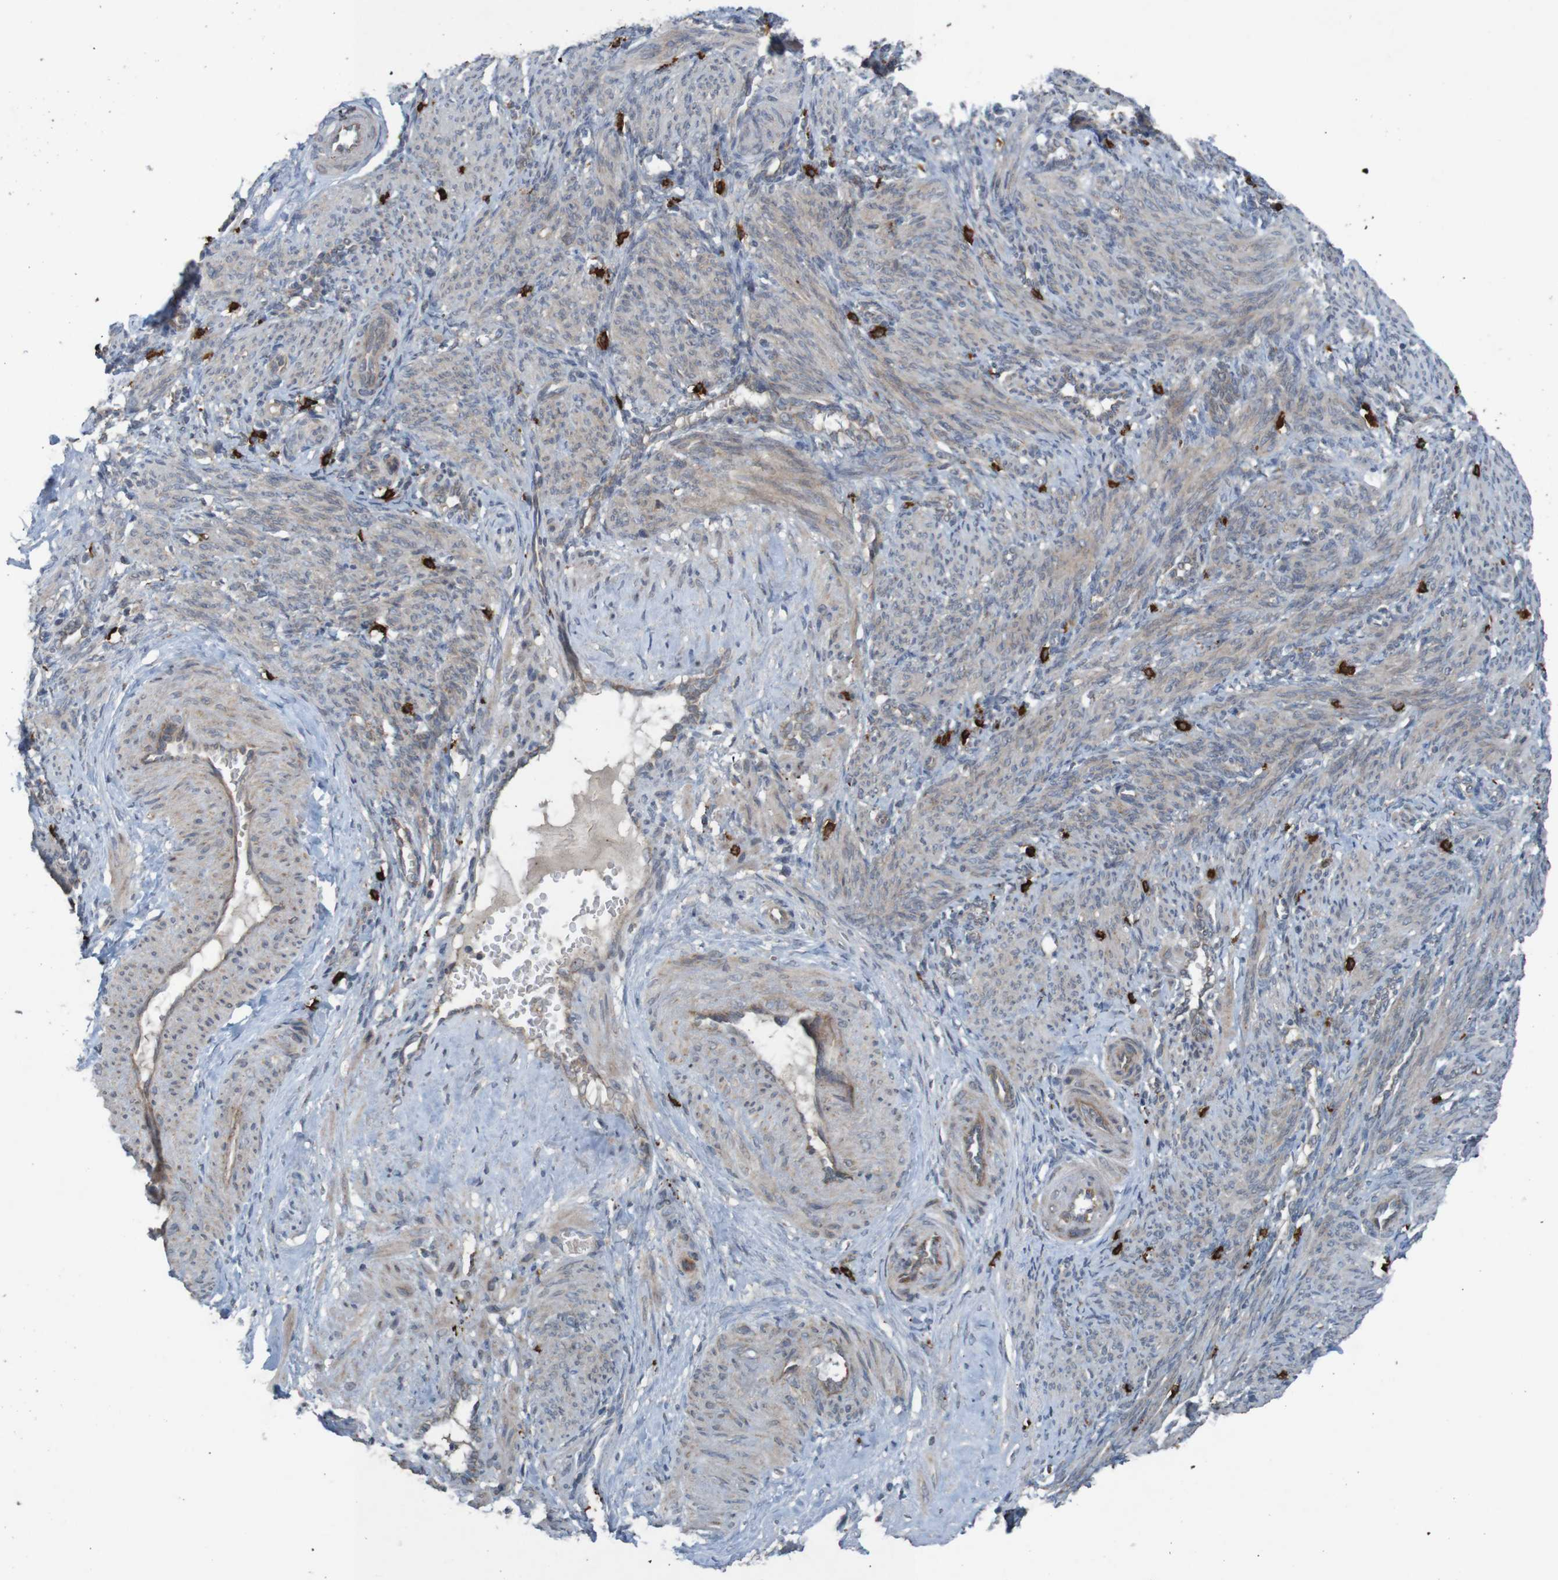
{"staining": {"intensity": "weak", "quantity": ">75%", "location": "cytoplasmic/membranous"}, "tissue": "smooth muscle", "cell_type": "Smooth muscle cells", "image_type": "normal", "snomed": [{"axis": "morphology", "description": "Normal tissue, NOS"}, {"axis": "topography", "description": "Endometrium"}], "caption": "Smooth muscle cells display low levels of weak cytoplasmic/membranous positivity in about >75% of cells in unremarkable smooth muscle. The staining is performed using DAB brown chromogen to label protein expression. The nuclei are counter-stained blue using hematoxylin.", "gene": "B3GAT2", "patient": {"sex": "female", "age": 33}}